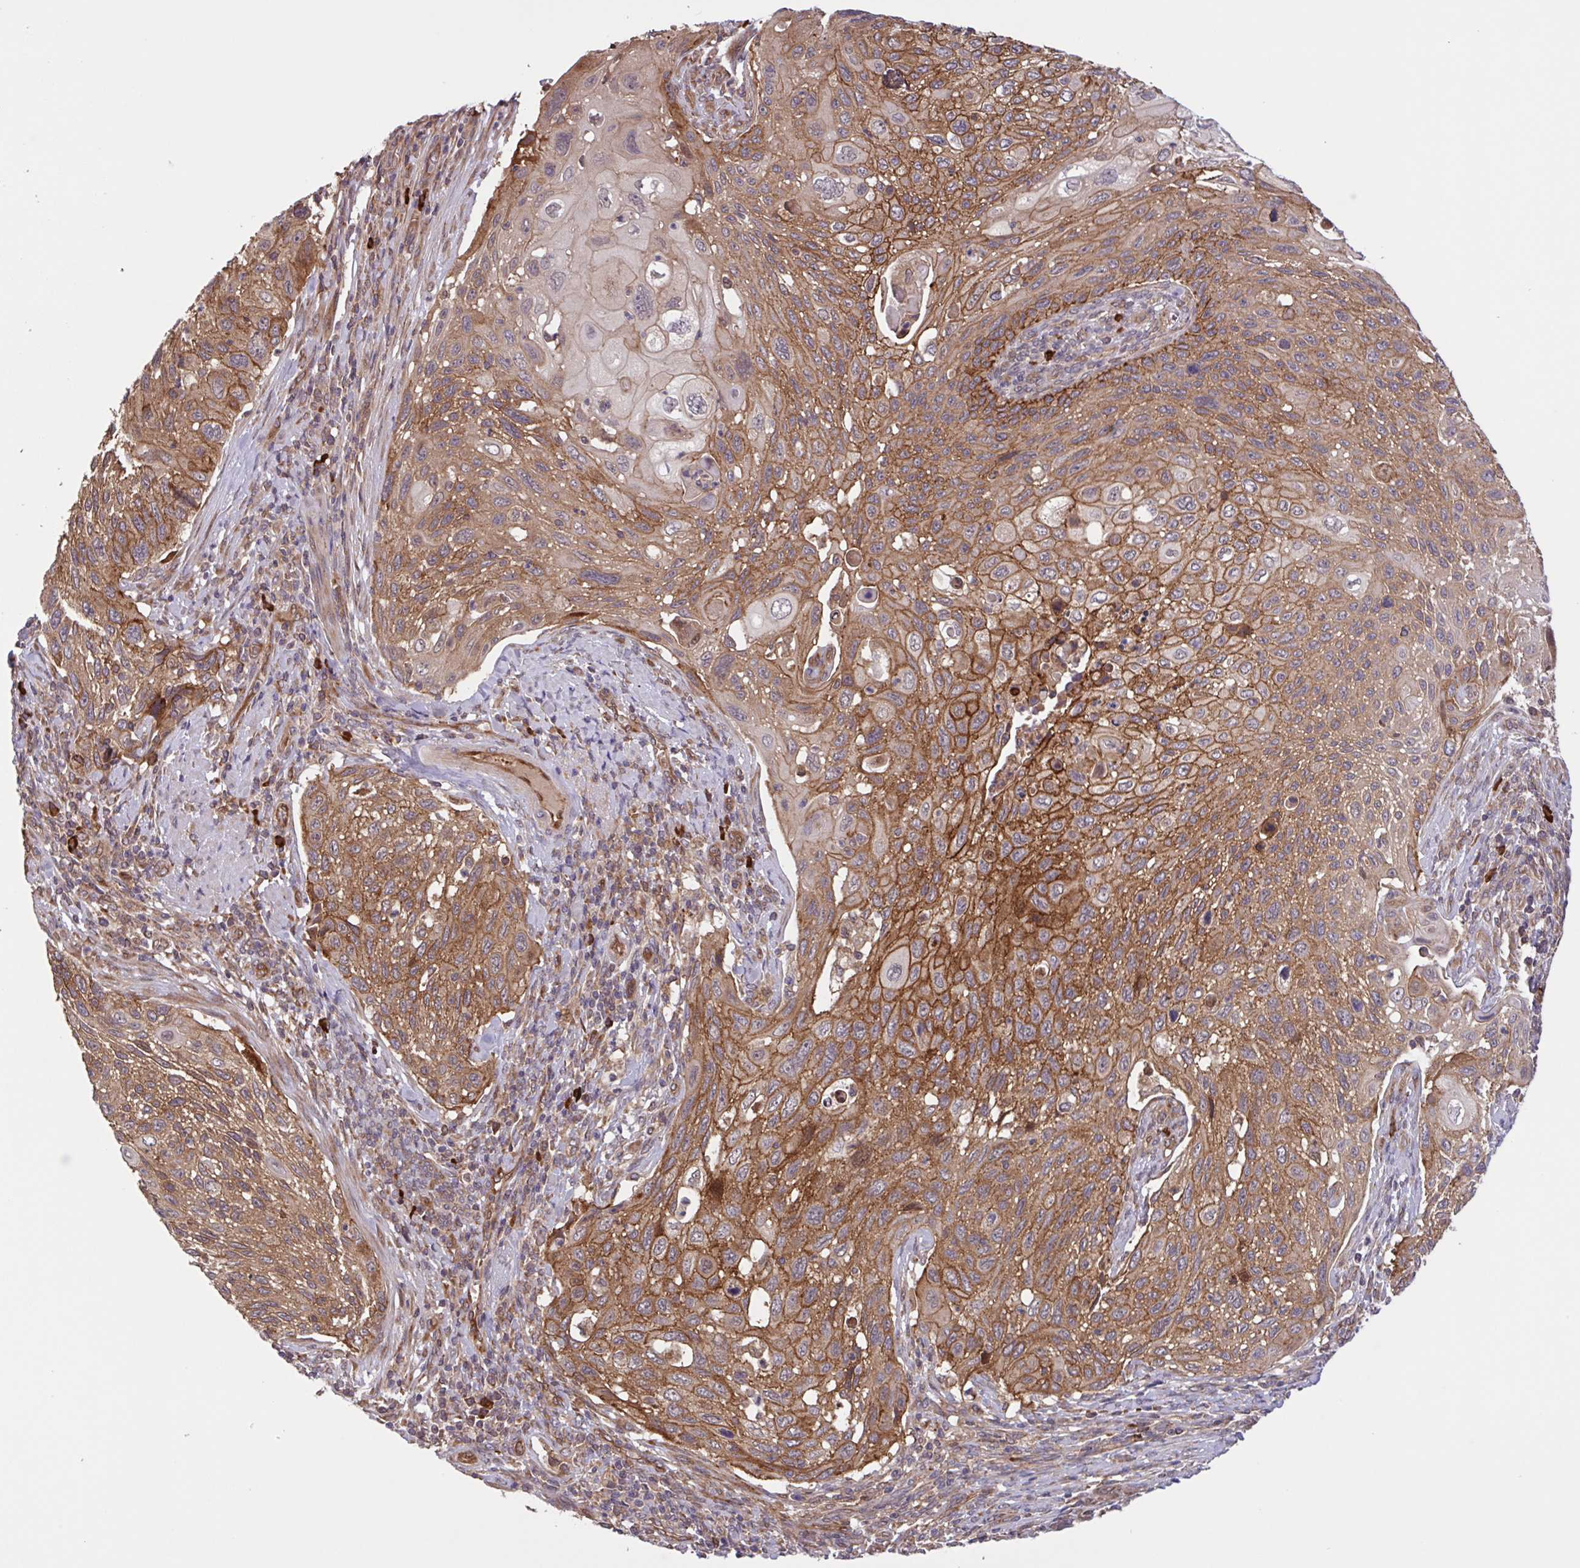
{"staining": {"intensity": "moderate", "quantity": ">75%", "location": "cytoplasmic/membranous"}, "tissue": "cervical cancer", "cell_type": "Tumor cells", "image_type": "cancer", "snomed": [{"axis": "morphology", "description": "Squamous cell carcinoma, NOS"}, {"axis": "topography", "description": "Cervix"}], "caption": "Tumor cells reveal moderate cytoplasmic/membranous expression in approximately >75% of cells in squamous cell carcinoma (cervical).", "gene": "INTS10", "patient": {"sex": "female", "age": 70}}